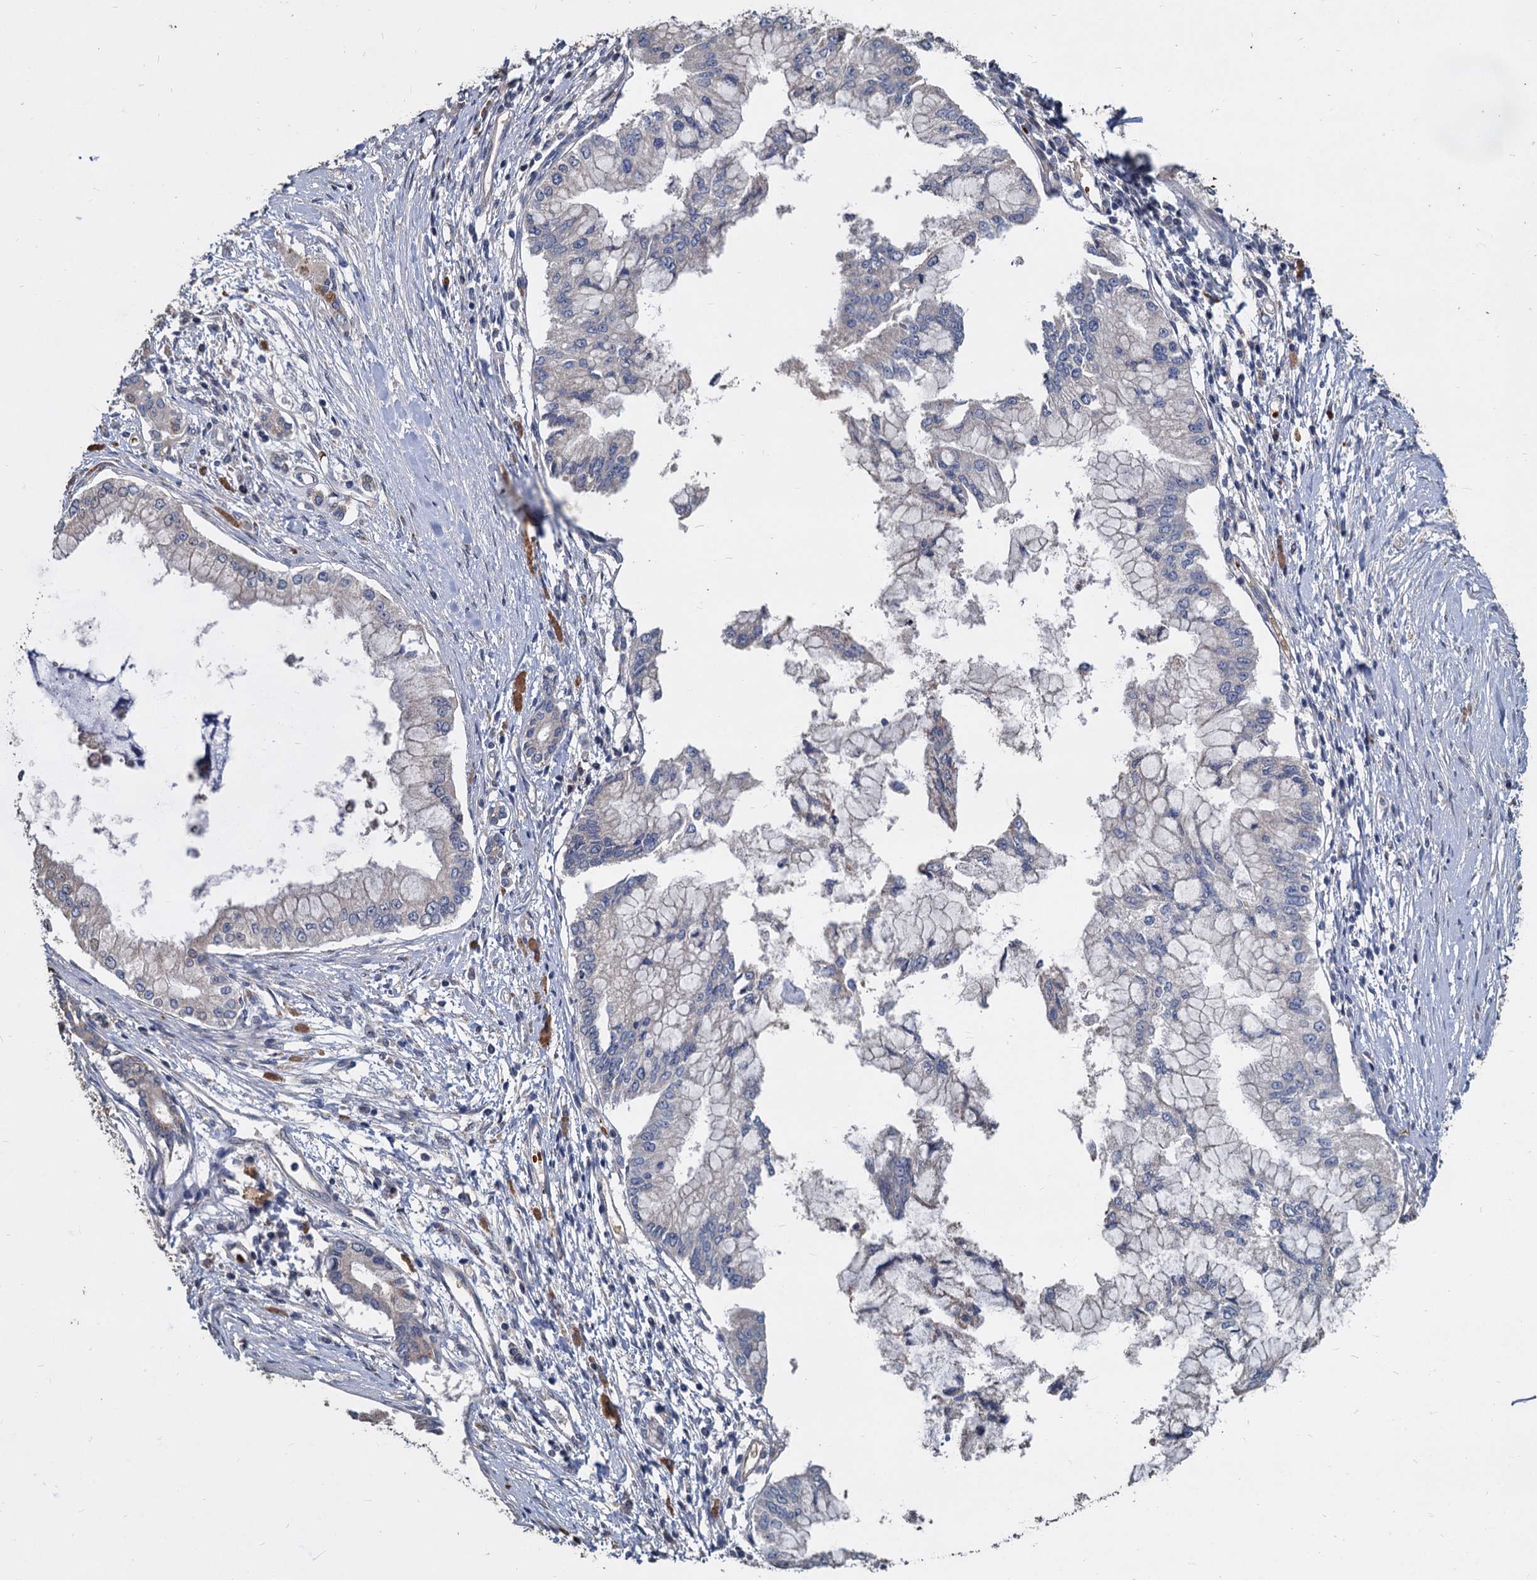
{"staining": {"intensity": "negative", "quantity": "none", "location": "none"}, "tissue": "pancreatic cancer", "cell_type": "Tumor cells", "image_type": "cancer", "snomed": [{"axis": "morphology", "description": "Adenocarcinoma, NOS"}, {"axis": "topography", "description": "Pancreas"}], "caption": "Immunohistochemistry (IHC) image of neoplastic tissue: pancreatic adenocarcinoma stained with DAB reveals no significant protein positivity in tumor cells.", "gene": "TCTN2", "patient": {"sex": "male", "age": 46}}